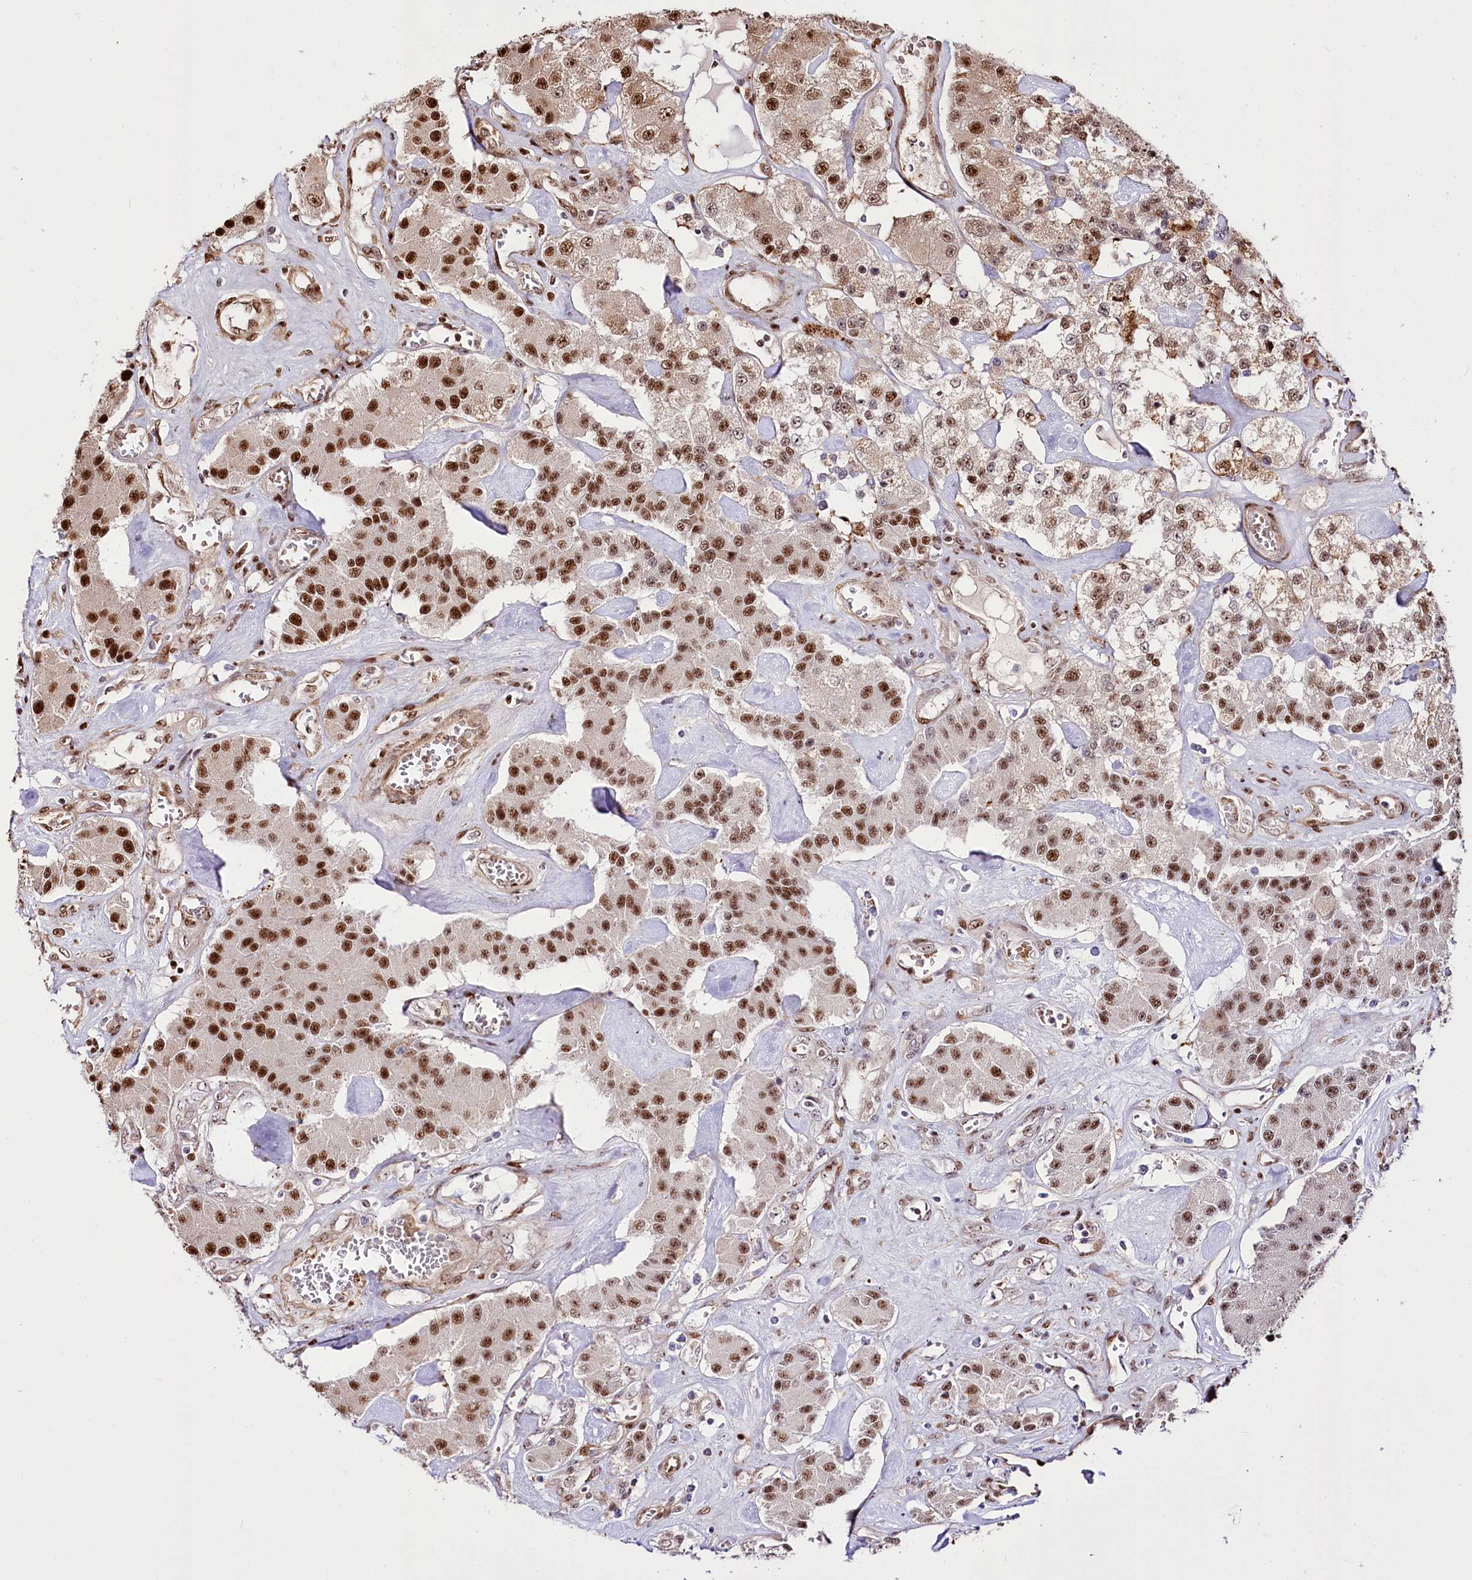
{"staining": {"intensity": "strong", "quantity": ">75%", "location": "nuclear"}, "tissue": "carcinoid", "cell_type": "Tumor cells", "image_type": "cancer", "snomed": [{"axis": "morphology", "description": "Carcinoid, malignant, NOS"}, {"axis": "topography", "description": "Pancreas"}], "caption": "Tumor cells exhibit high levels of strong nuclear staining in about >75% of cells in human carcinoid. The protein of interest is stained brown, and the nuclei are stained in blue (DAB (3,3'-diaminobenzidine) IHC with brightfield microscopy, high magnification).", "gene": "PTMS", "patient": {"sex": "male", "age": 41}}